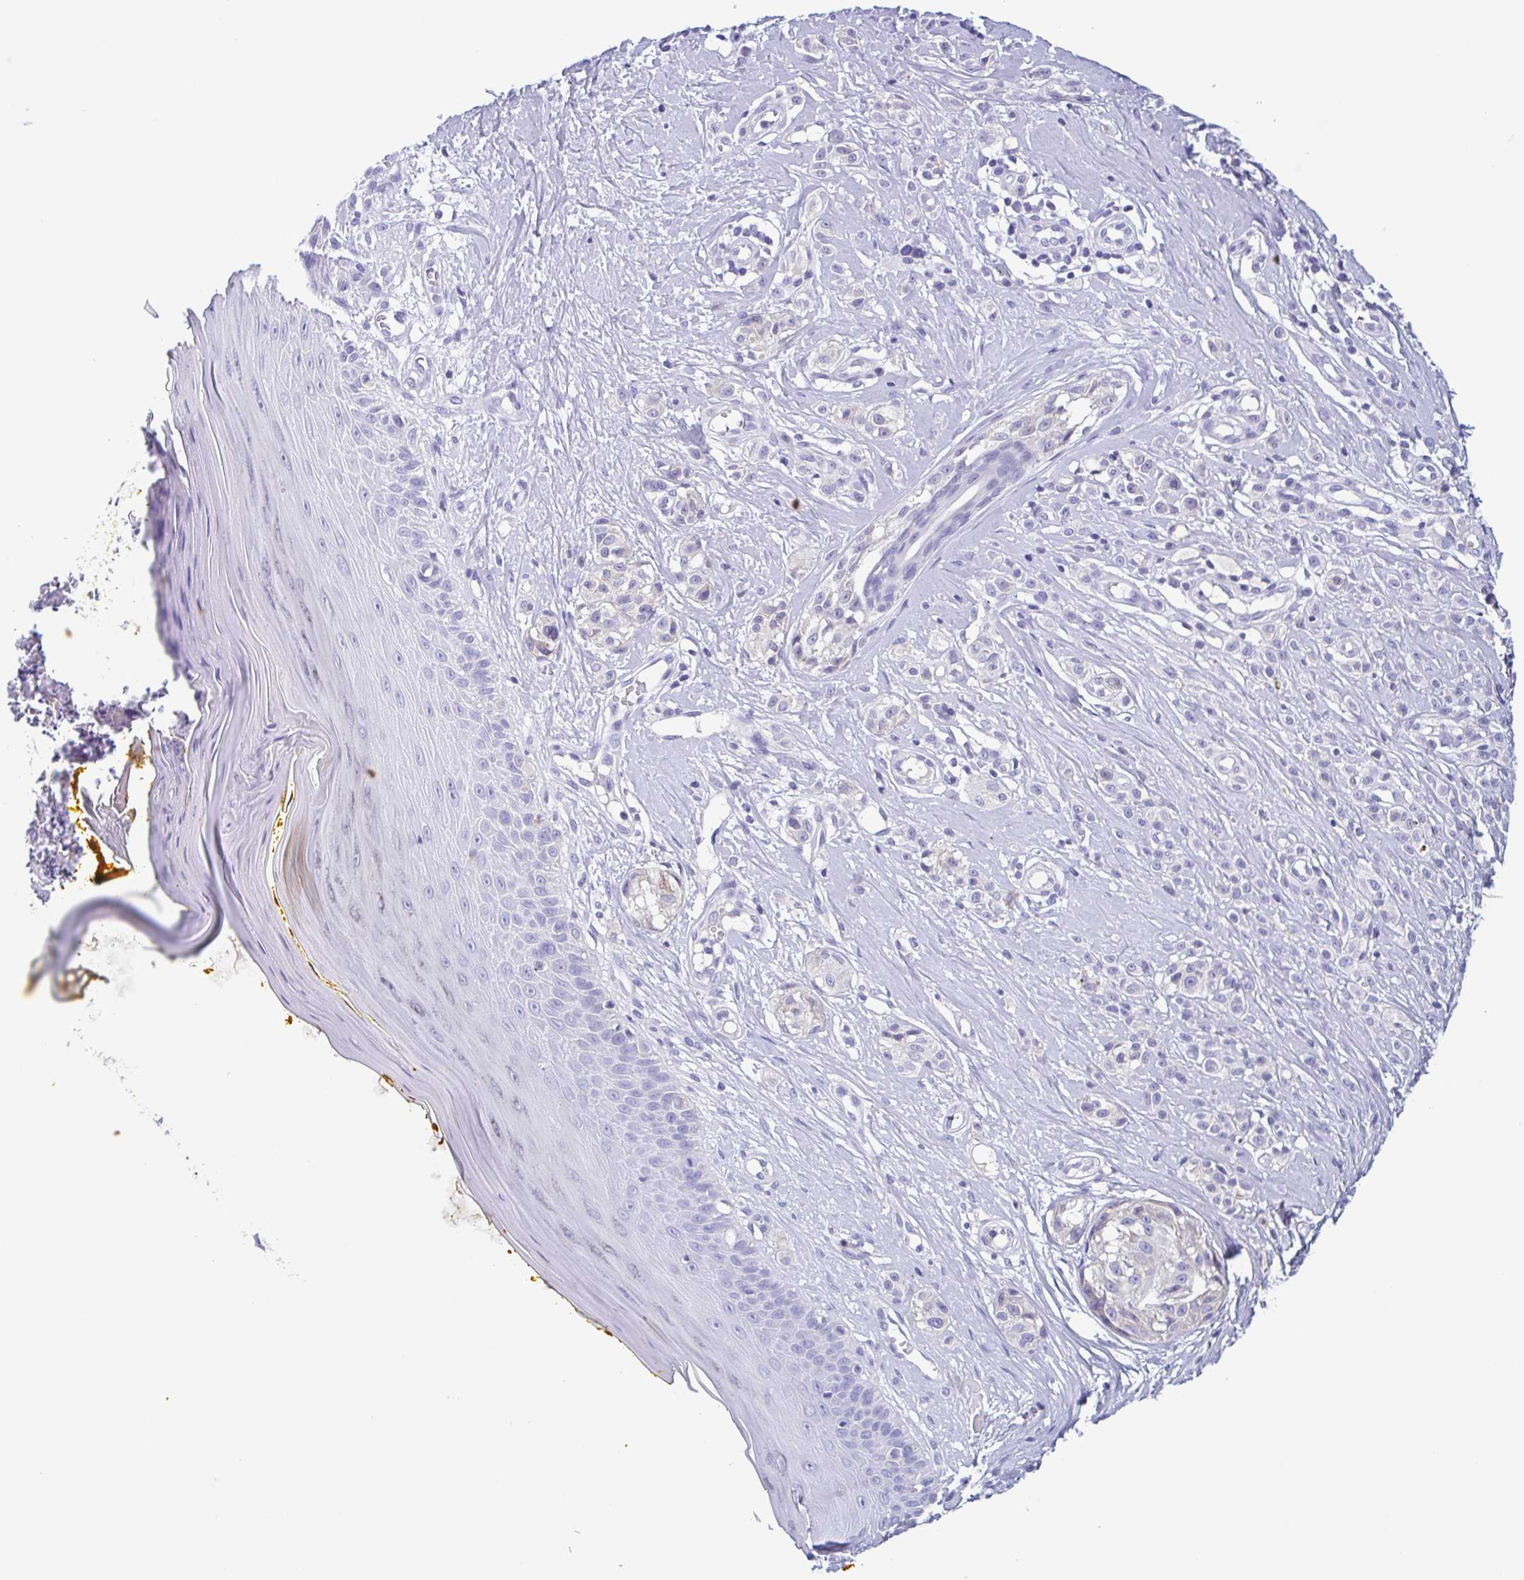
{"staining": {"intensity": "negative", "quantity": "none", "location": "none"}, "tissue": "melanoma", "cell_type": "Tumor cells", "image_type": "cancer", "snomed": [{"axis": "morphology", "description": "Malignant melanoma, NOS"}, {"axis": "topography", "description": "Skin"}], "caption": "Human melanoma stained for a protein using immunohistochemistry demonstrates no positivity in tumor cells.", "gene": "INAFM1", "patient": {"sex": "male", "age": 74}}